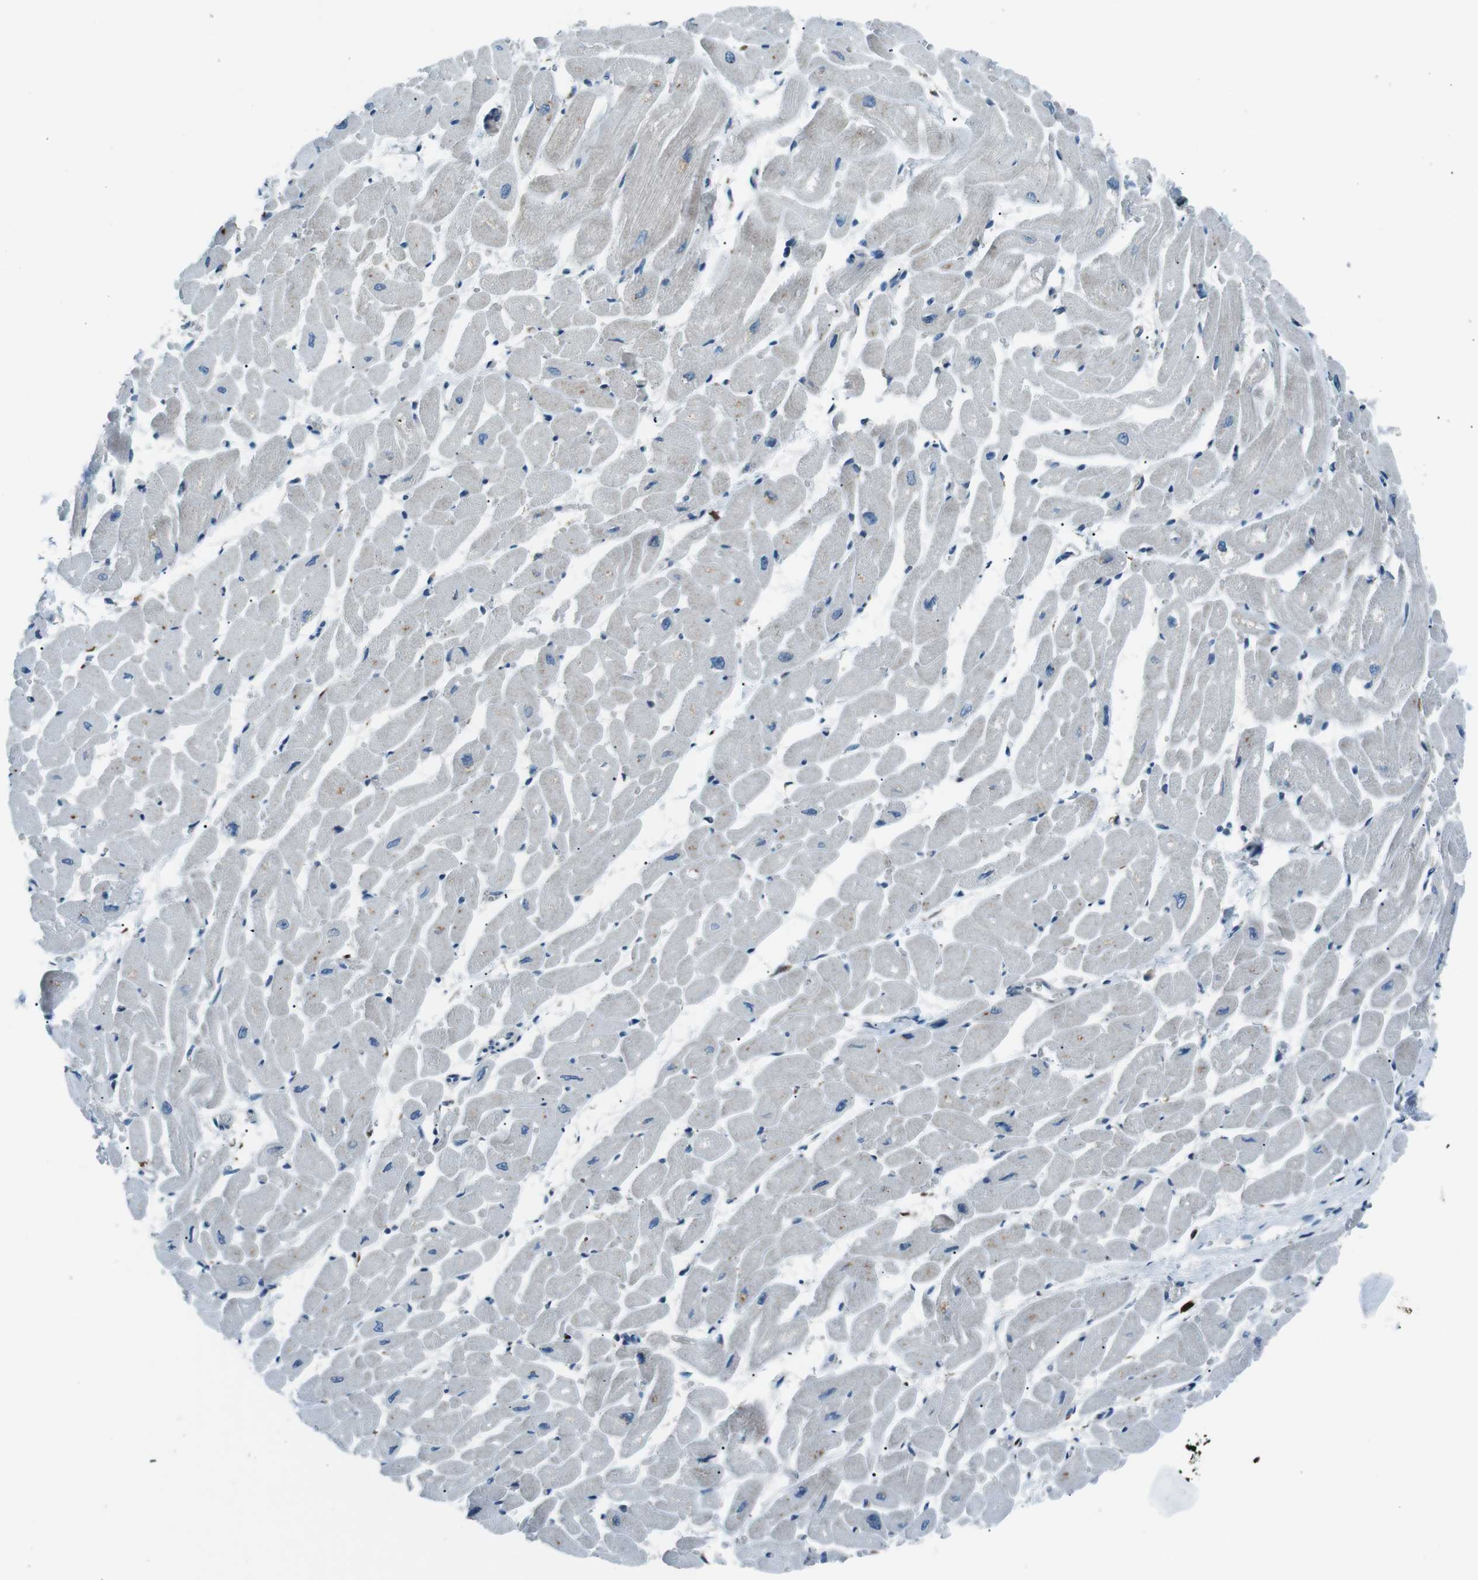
{"staining": {"intensity": "moderate", "quantity": "25%-75%", "location": "cytoplasmic/membranous"}, "tissue": "heart muscle", "cell_type": "Cardiomyocytes", "image_type": "normal", "snomed": [{"axis": "morphology", "description": "Normal tissue, NOS"}, {"axis": "topography", "description": "Heart"}], "caption": "IHC micrograph of normal heart muscle stained for a protein (brown), which reveals medium levels of moderate cytoplasmic/membranous expression in approximately 25%-75% of cardiomyocytes.", "gene": "BLNK", "patient": {"sex": "male", "age": 45}}